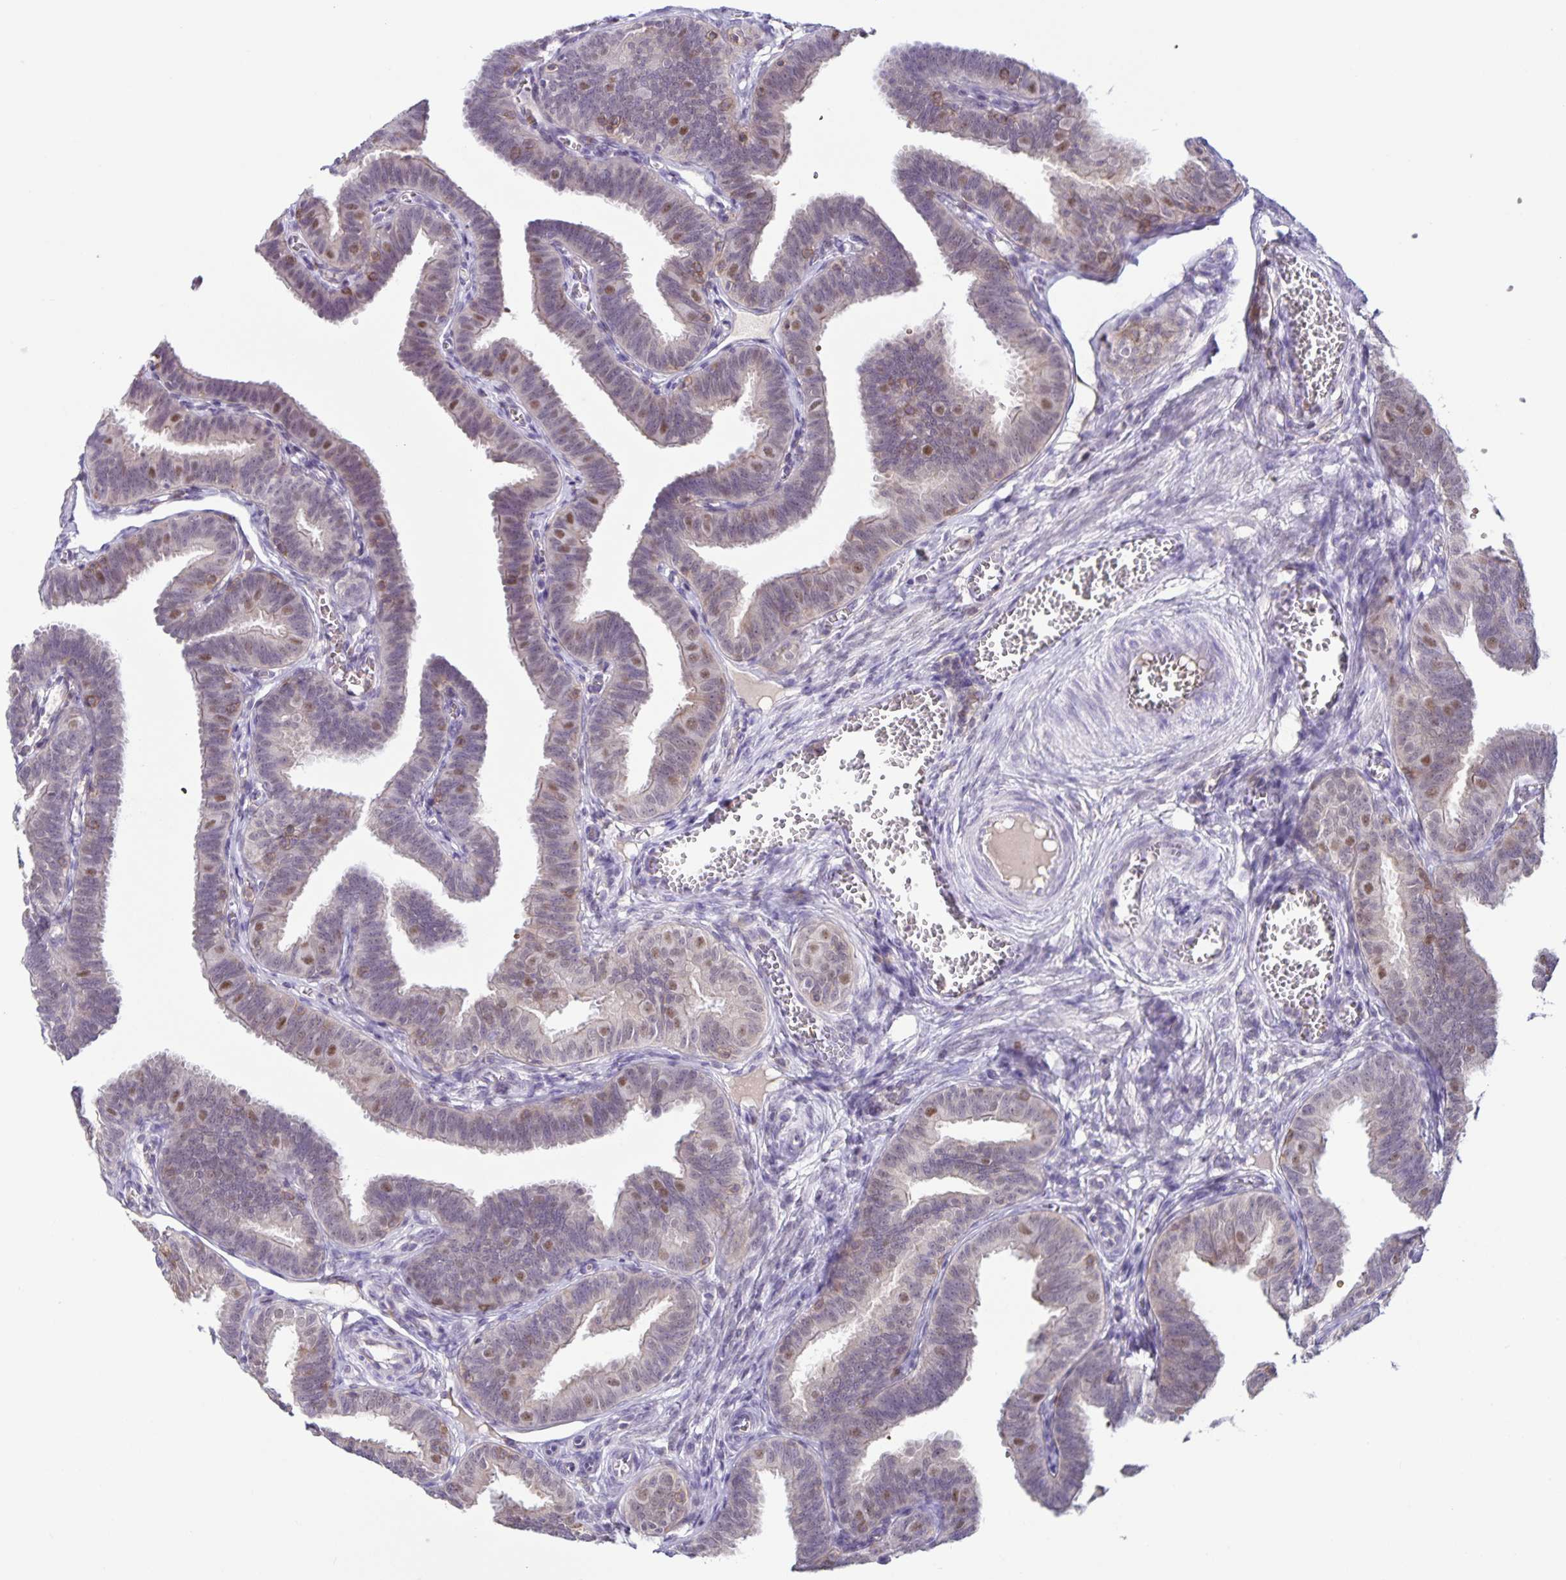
{"staining": {"intensity": "moderate", "quantity": "<25%", "location": "nuclear"}, "tissue": "fallopian tube", "cell_type": "Glandular cells", "image_type": "normal", "snomed": [{"axis": "morphology", "description": "Normal tissue, NOS"}, {"axis": "topography", "description": "Fallopian tube"}], "caption": "Fallopian tube stained with immunohistochemistry (IHC) exhibits moderate nuclear positivity in approximately <25% of glandular cells.", "gene": "STPG4", "patient": {"sex": "female", "age": 25}}